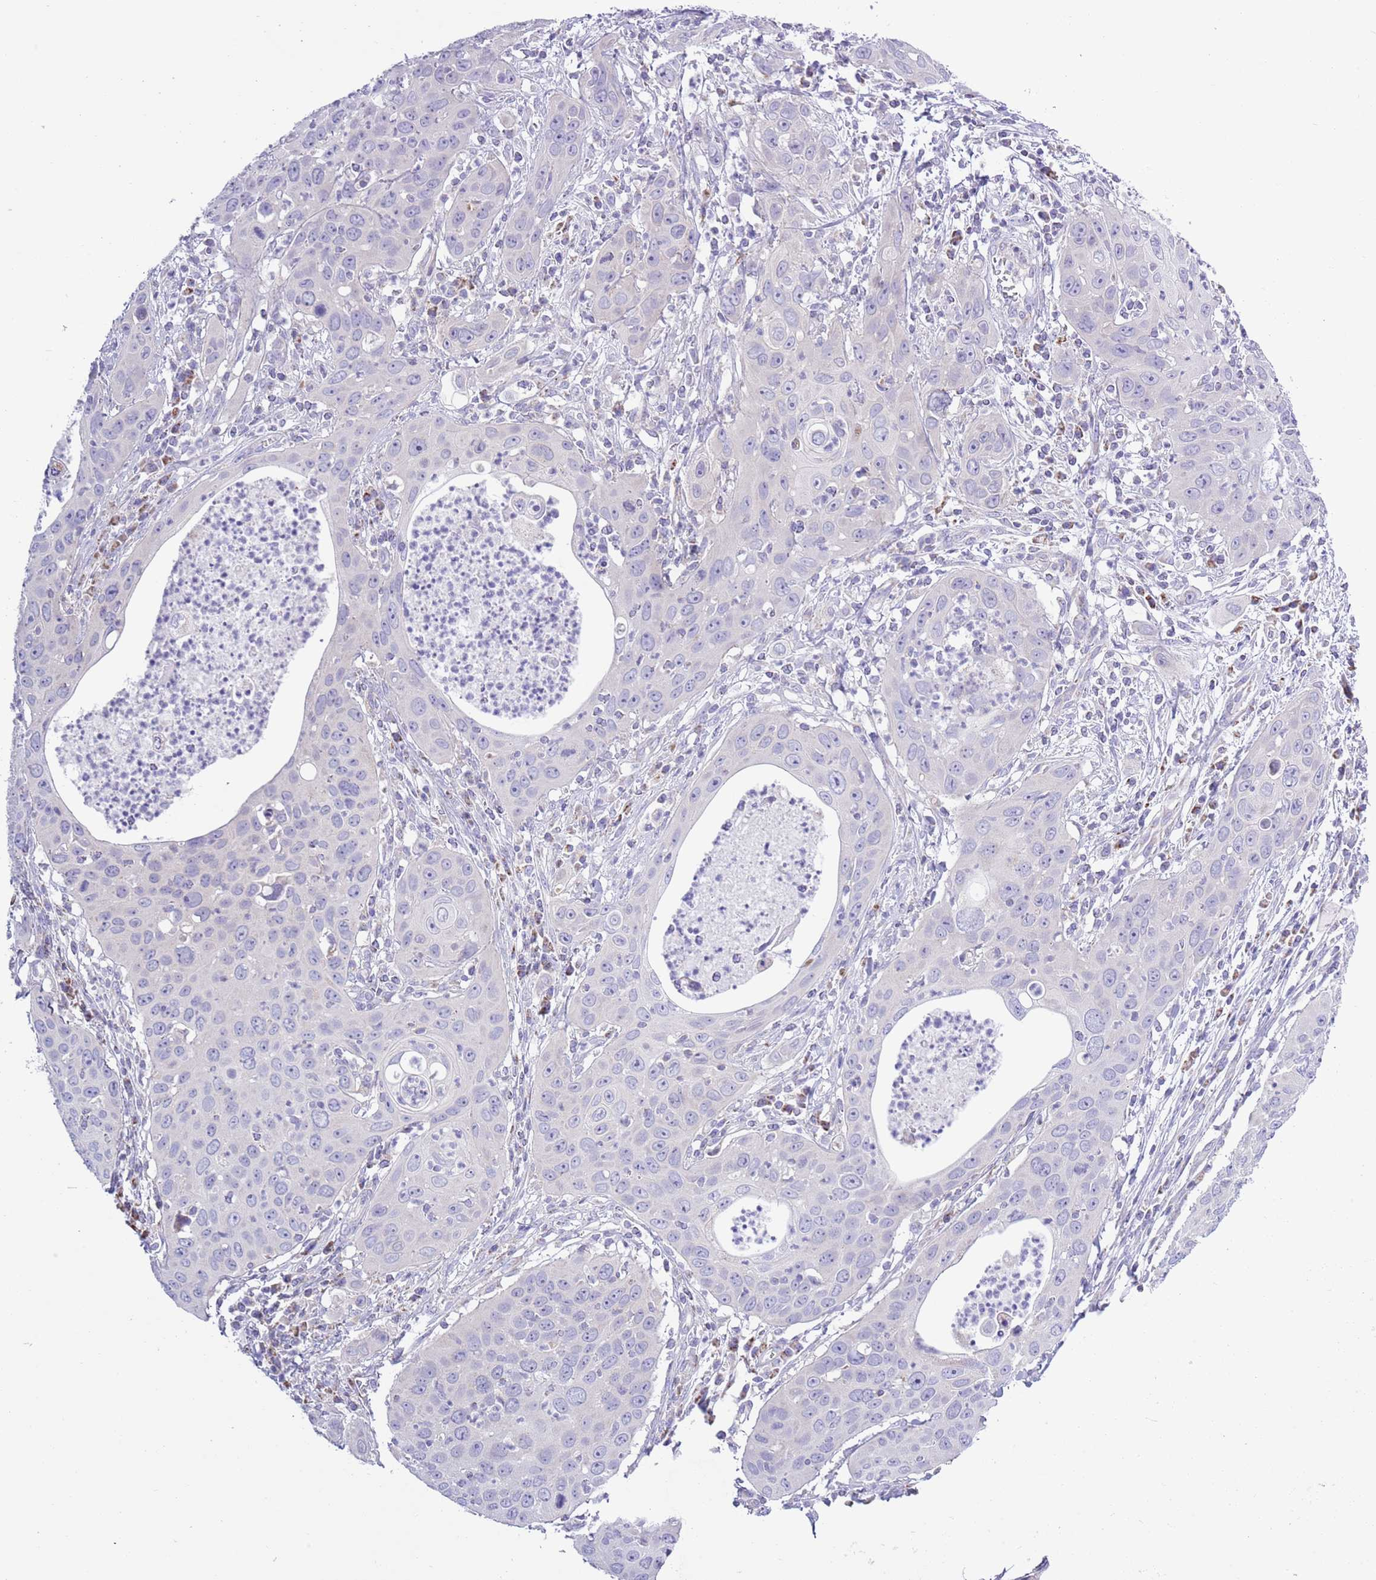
{"staining": {"intensity": "negative", "quantity": "none", "location": "none"}, "tissue": "cervical cancer", "cell_type": "Tumor cells", "image_type": "cancer", "snomed": [{"axis": "morphology", "description": "Squamous cell carcinoma, NOS"}, {"axis": "topography", "description": "Cervix"}], "caption": "Tumor cells are negative for brown protein staining in squamous cell carcinoma (cervical). (DAB (3,3'-diaminobenzidine) IHC visualized using brightfield microscopy, high magnification).", "gene": "ATP6V1B1", "patient": {"sex": "female", "age": 36}}